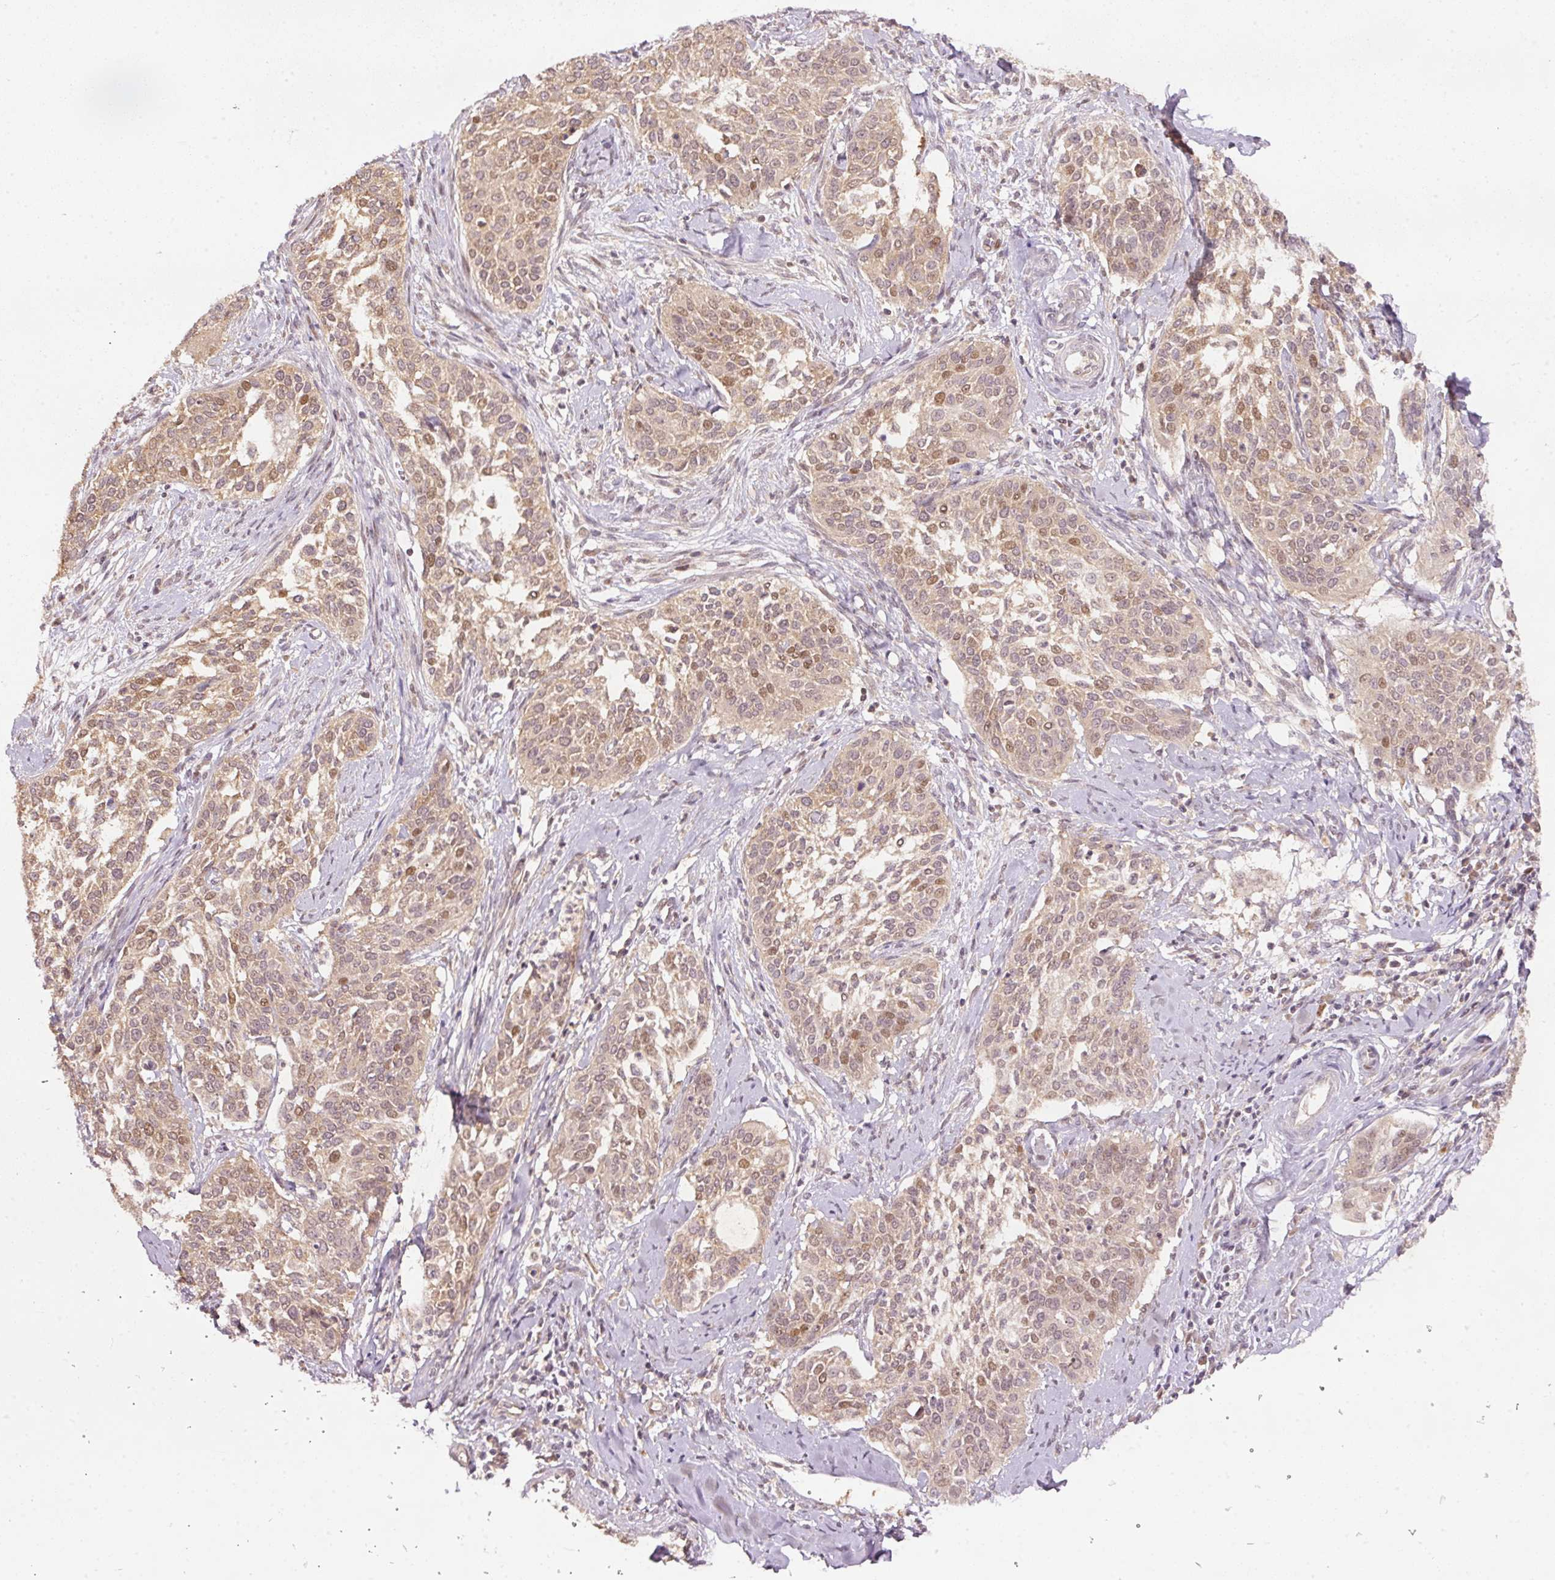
{"staining": {"intensity": "moderate", "quantity": "25%-75%", "location": "cytoplasmic/membranous,nuclear"}, "tissue": "cervical cancer", "cell_type": "Tumor cells", "image_type": "cancer", "snomed": [{"axis": "morphology", "description": "Squamous cell carcinoma, NOS"}, {"axis": "topography", "description": "Cervix"}], "caption": "Immunohistochemical staining of human cervical cancer (squamous cell carcinoma) reveals medium levels of moderate cytoplasmic/membranous and nuclear staining in approximately 25%-75% of tumor cells. The staining was performed using DAB, with brown indicating positive protein expression. Nuclei are stained blue with hematoxylin.", "gene": "PCDHB1", "patient": {"sex": "female", "age": 44}}